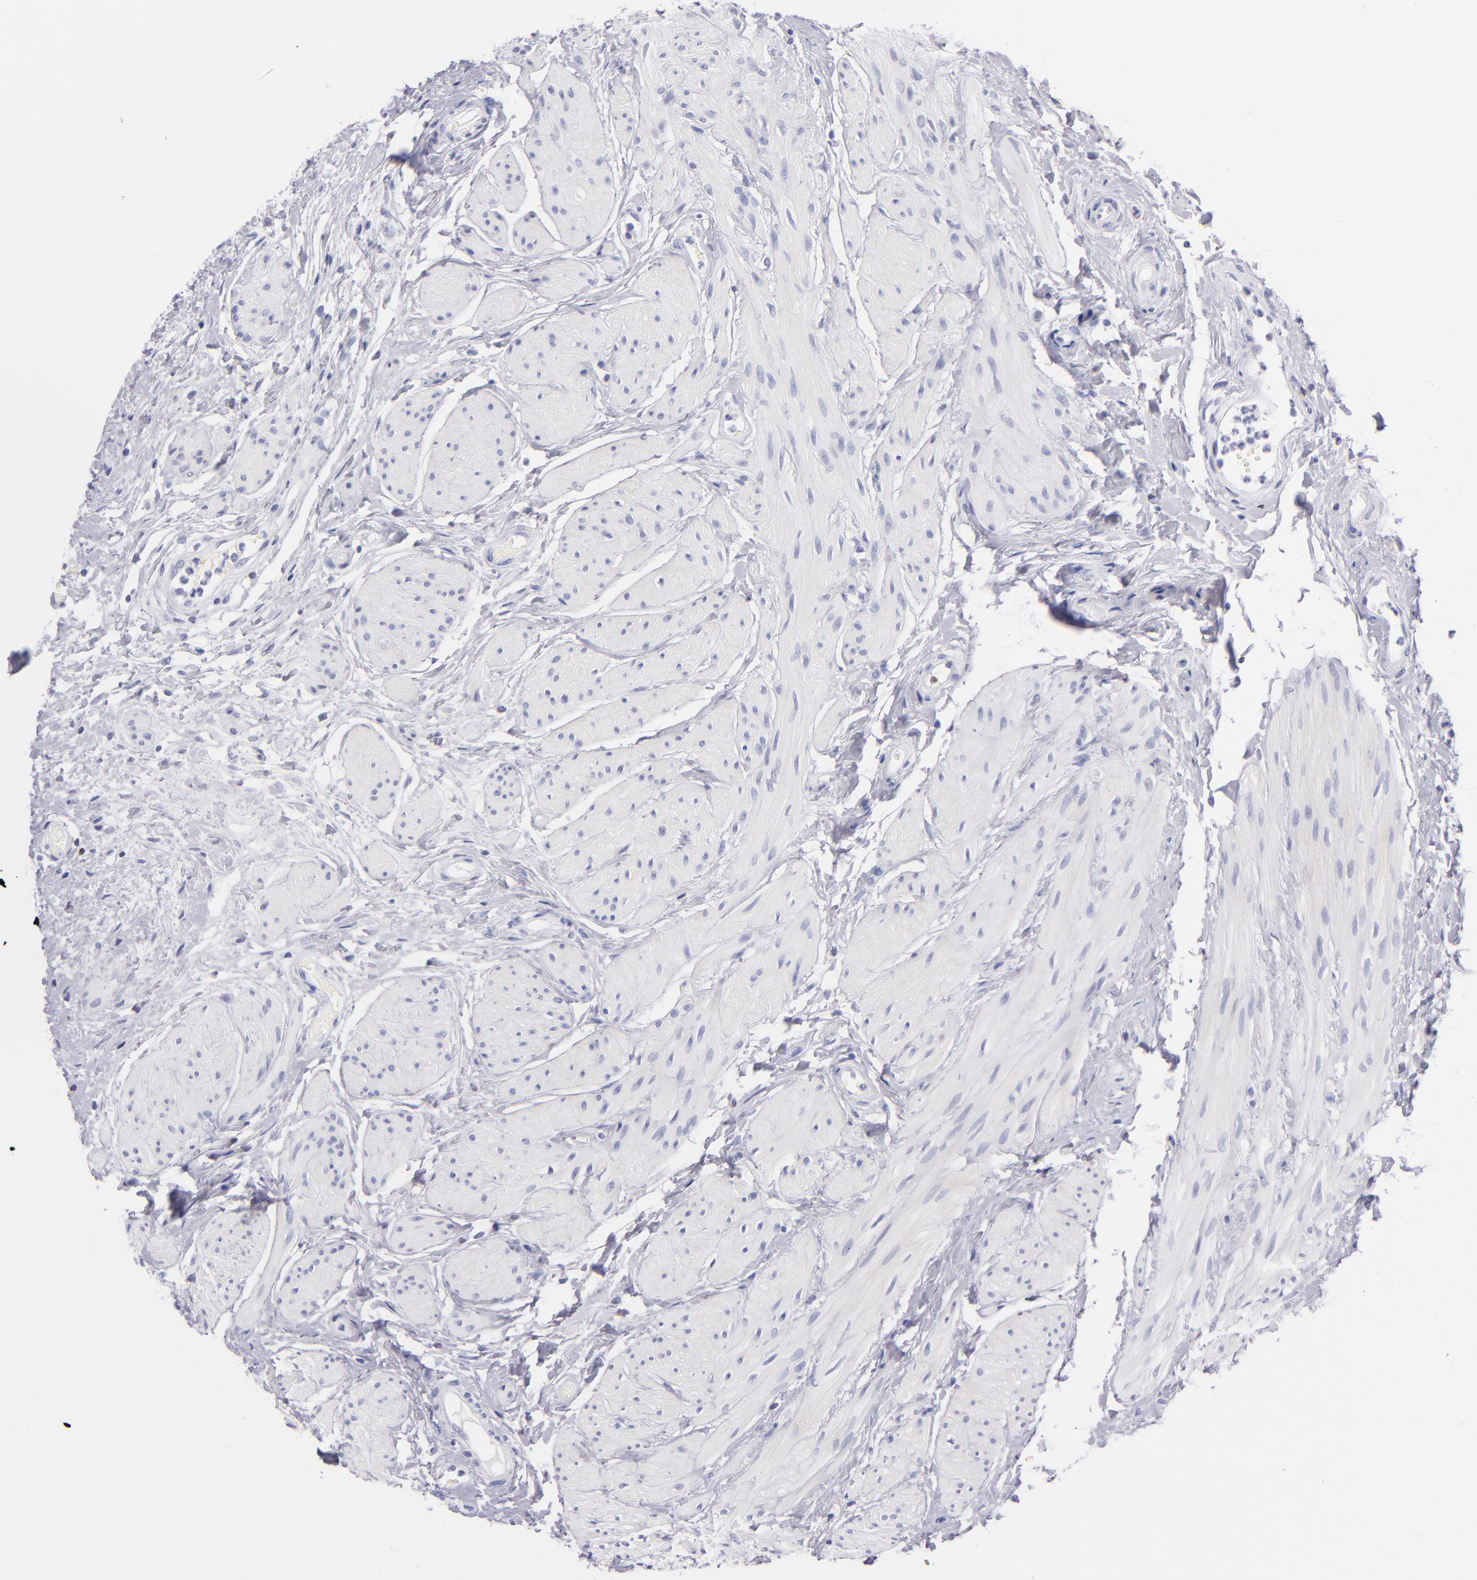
{"staining": {"intensity": "negative", "quantity": "none", "location": "none"}, "tissue": "urinary bladder", "cell_type": "Urothelial cells", "image_type": "normal", "snomed": [{"axis": "morphology", "description": "Normal tissue, NOS"}, {"axis": "topography", "description": "Urinary bladder"}], "caption": "Human urinary bladder stained for a protein using immunohistochemistry displays no expression in urothelial cells.", "gene": "PRF1", "patient": {"sex": "female", "age": 55}}